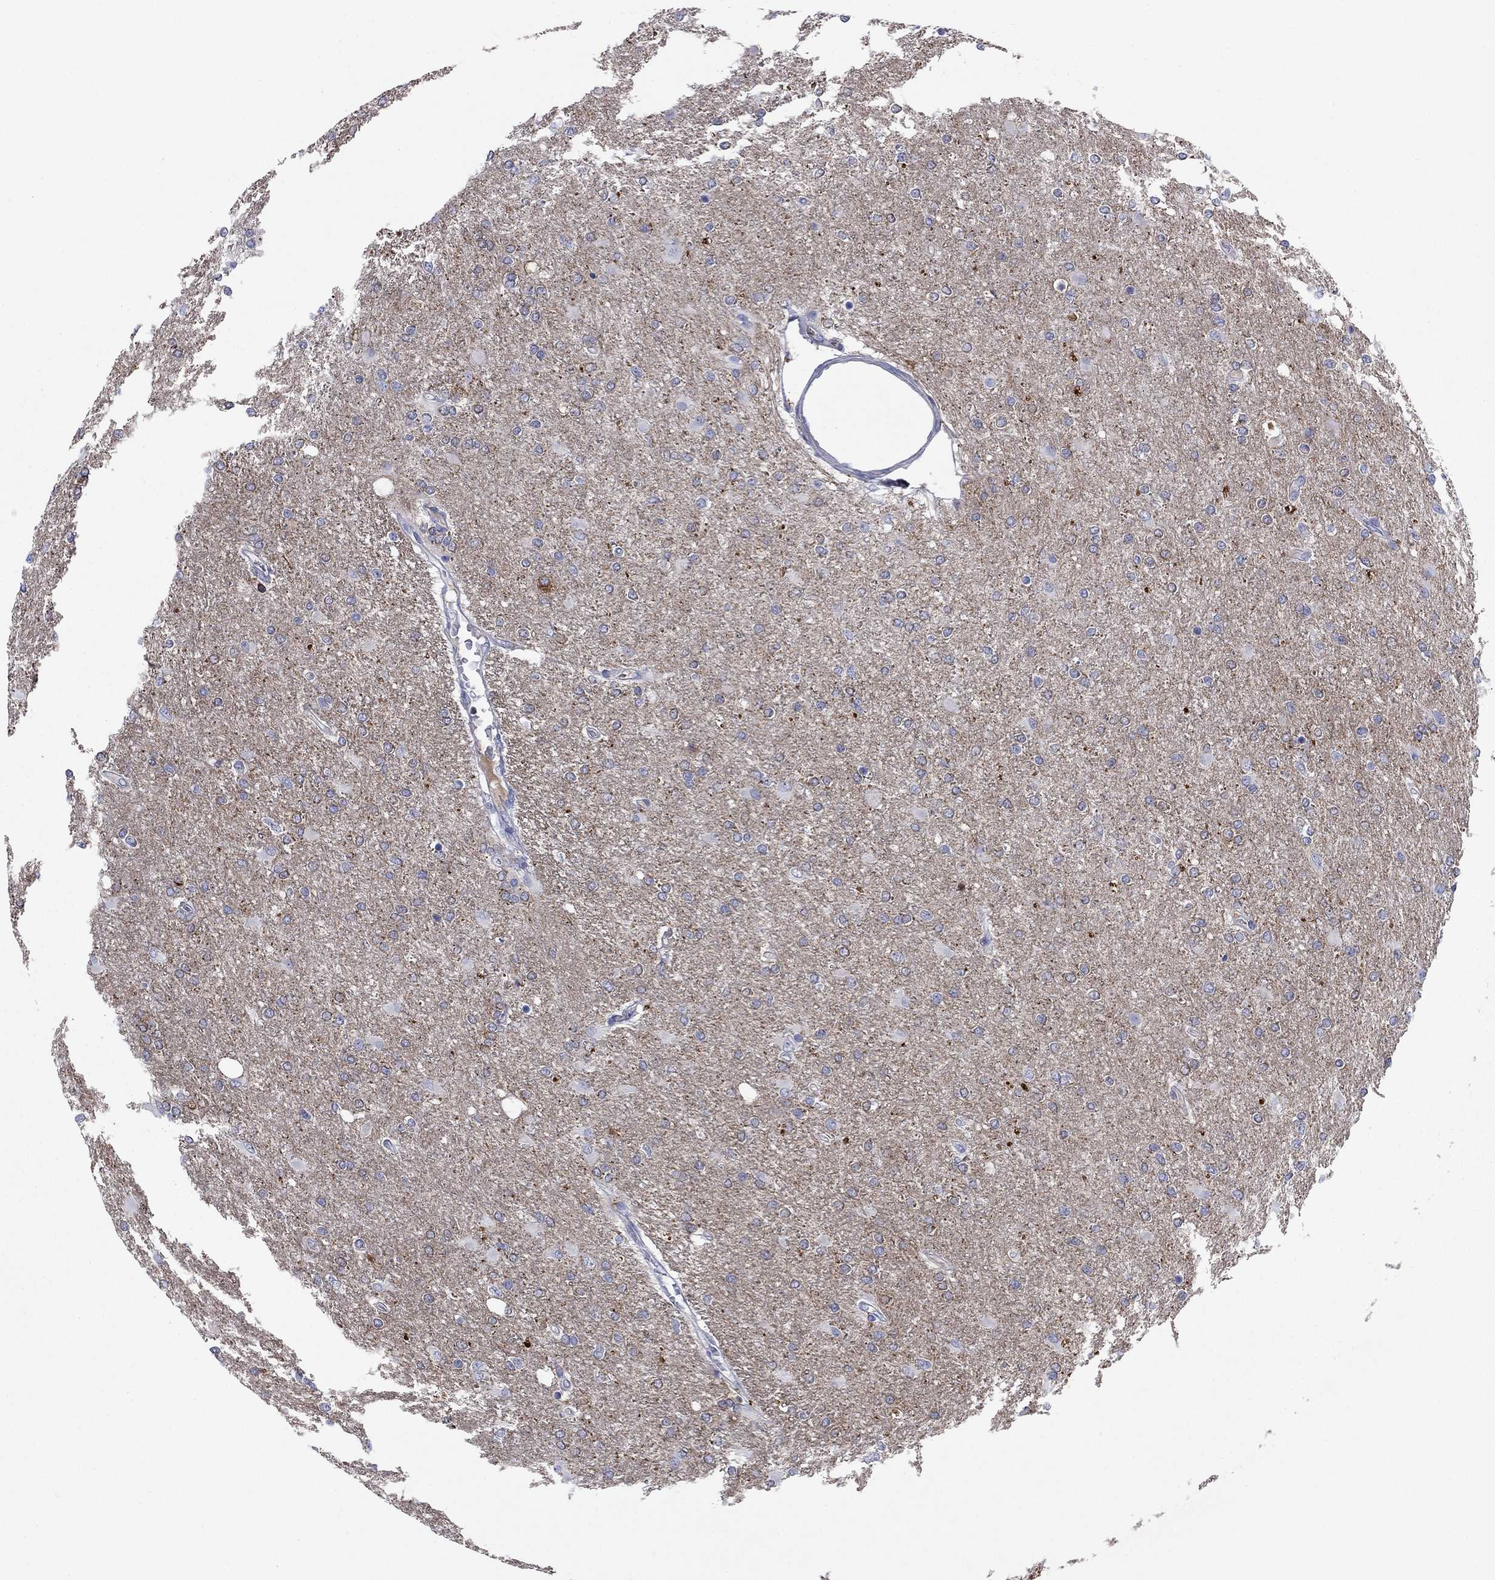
{"staining": {"intensity": "negative", "quantity": "none", "location": "none"}, "tissue": "glioma", "cell_type": "Tumor cells", "image_type": "cancer", "snomed": [{"axis": "morphology", "description": "Glioma, malignant, High grade"}, {"axis": "topography", "description": "Cerebral cortex"}], "caption": "An immunohistochemistry (IHC) micrograph of glioma is shown. There is no staining in tumor cells of glioma.", "gene": "CNTNAP4", "patient": {"sex": "male", "age": 70}}